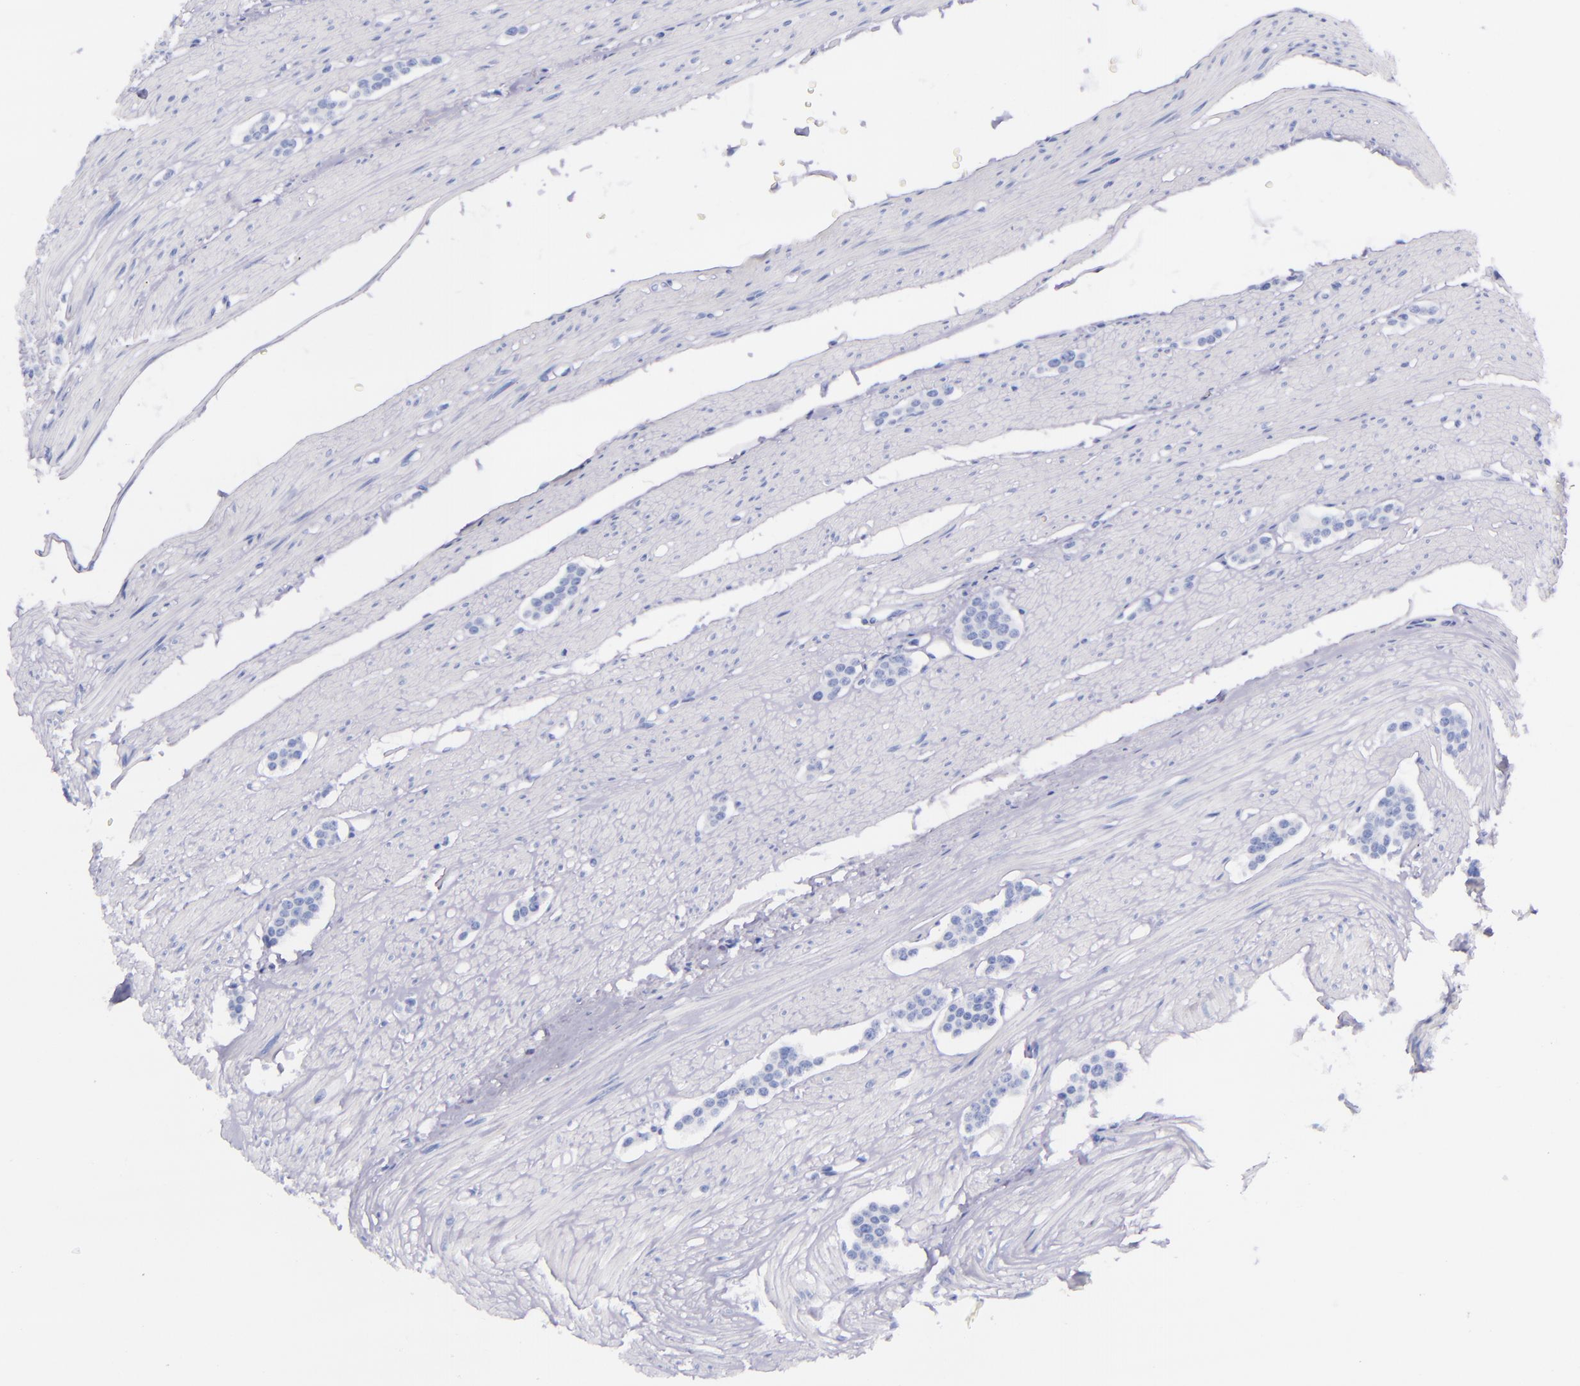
{"staining": {"intensity": "negative", "quantity": "none", "location": "none"}, "tissue": "carcinoid", "cell_type": "Tumor cells", "image_type": "cancer", "snomed": [{"axis": "morphology", "description": "Carcinoid, malignant, NOS"}, {"axis": "topography", "description": "Small intestine"}], "caption": "Immunohistochemistry histopathology image of neoplastic tissue: carcinoid stained with DAB (3,3'-diaminobenzidine) reveals no significant protein staining in tumor cells. (DAB immunohistochemistry (IHC) visualized using brightfield microscopy, high magnification).", "gene": "LAG3", "patient": {"sex": "male", "age": 60}}